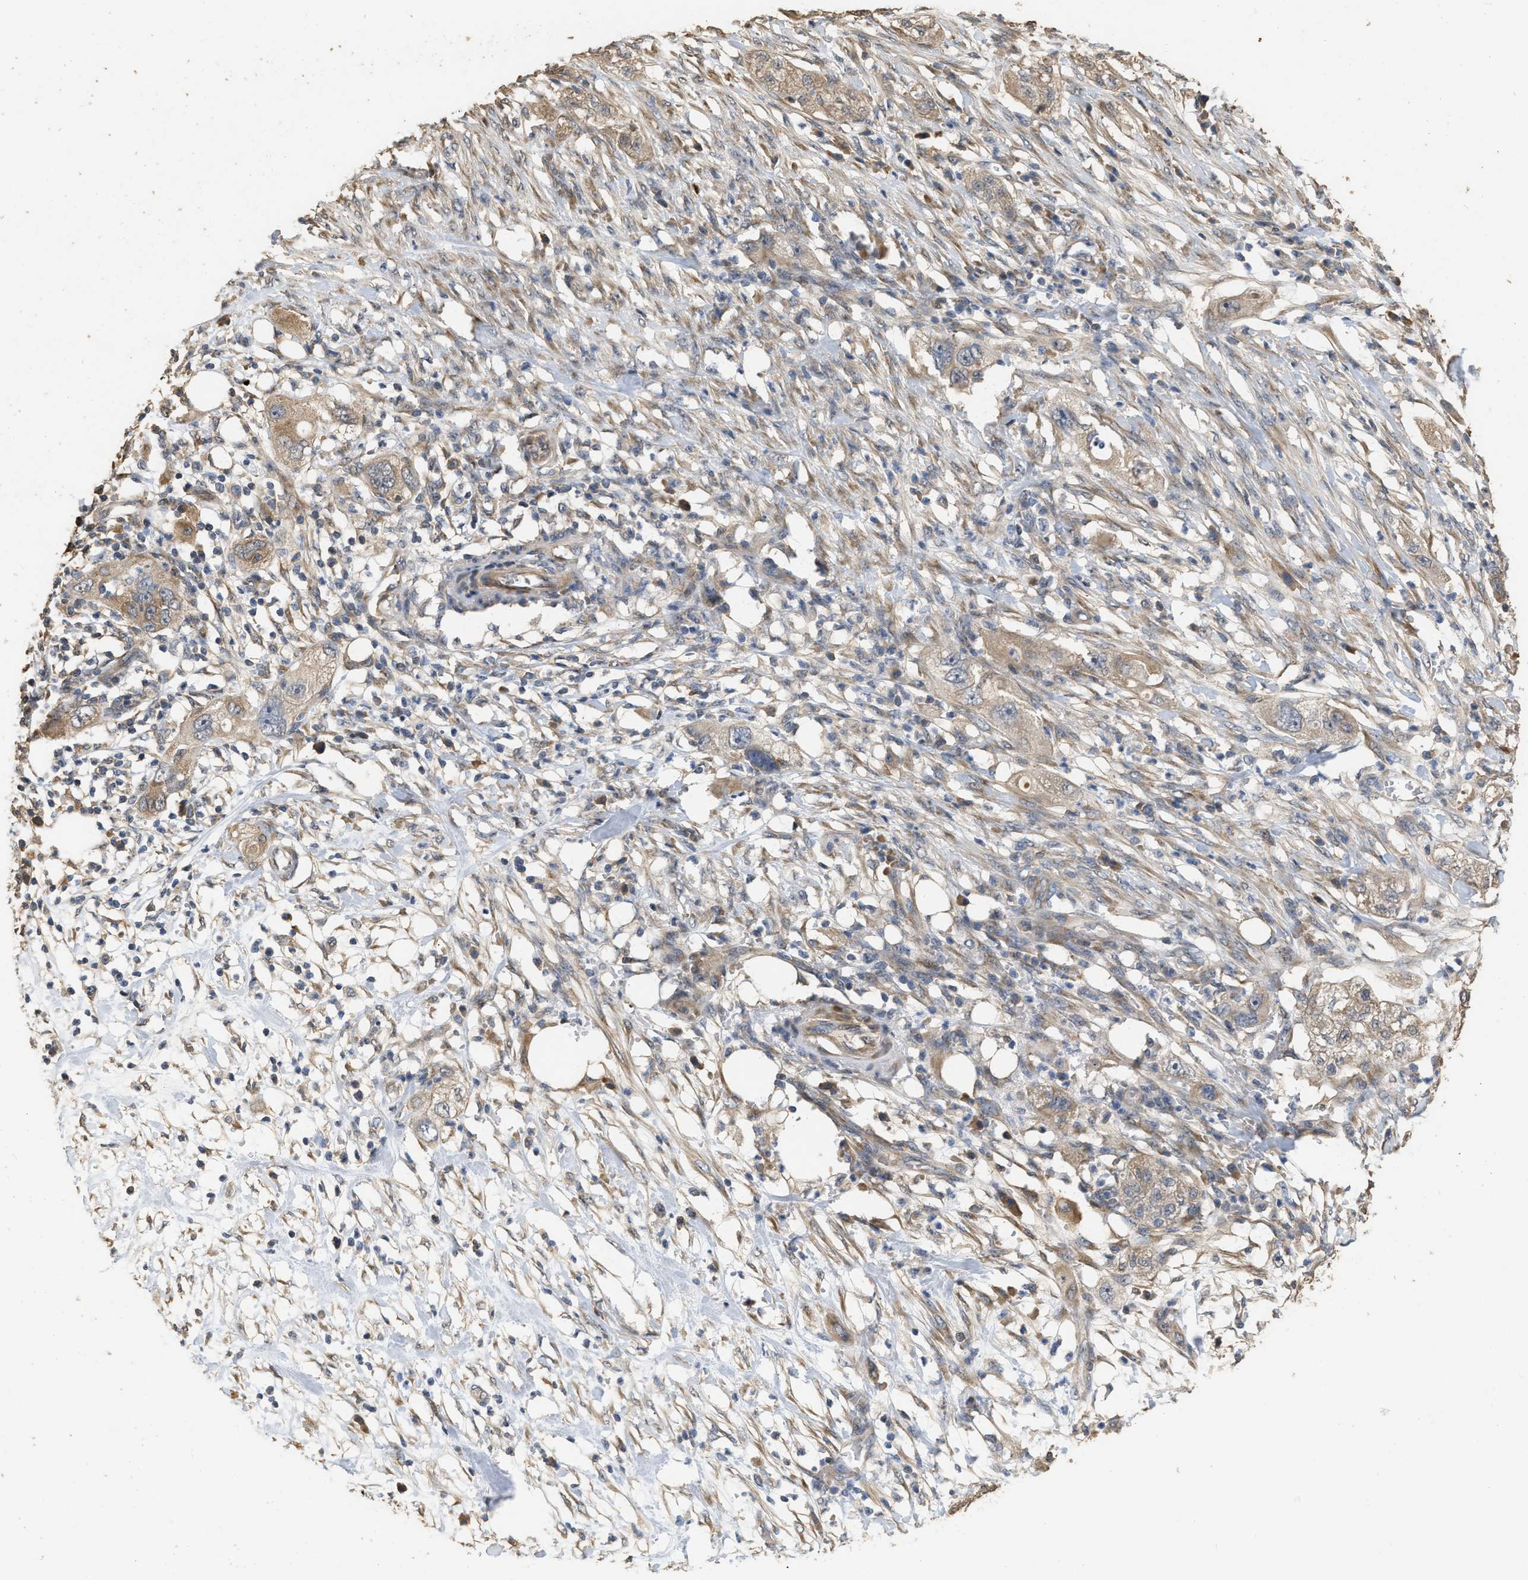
{"staining": {"intensity": "moderate", "quantity": ">75%", "location": "cytoplasmic/membranous"}, "tissue": "pancreatic cancer", "cell_type": "Tumor cells", "image_type": "cancer", "snomed": [{"axis": "morphology", "description": "Adenocarcinoma, NOS"}, {"axis": "topography", "description": "Pancreas"}], "caption": "Moderate cytoplasmic/membranous positivity is seen in approximately >75% of tumor cells in pancreatic cancer (adenocarcinoma).", "gene": "NCS1", "patient": {"sex": "female", "age": 78}}